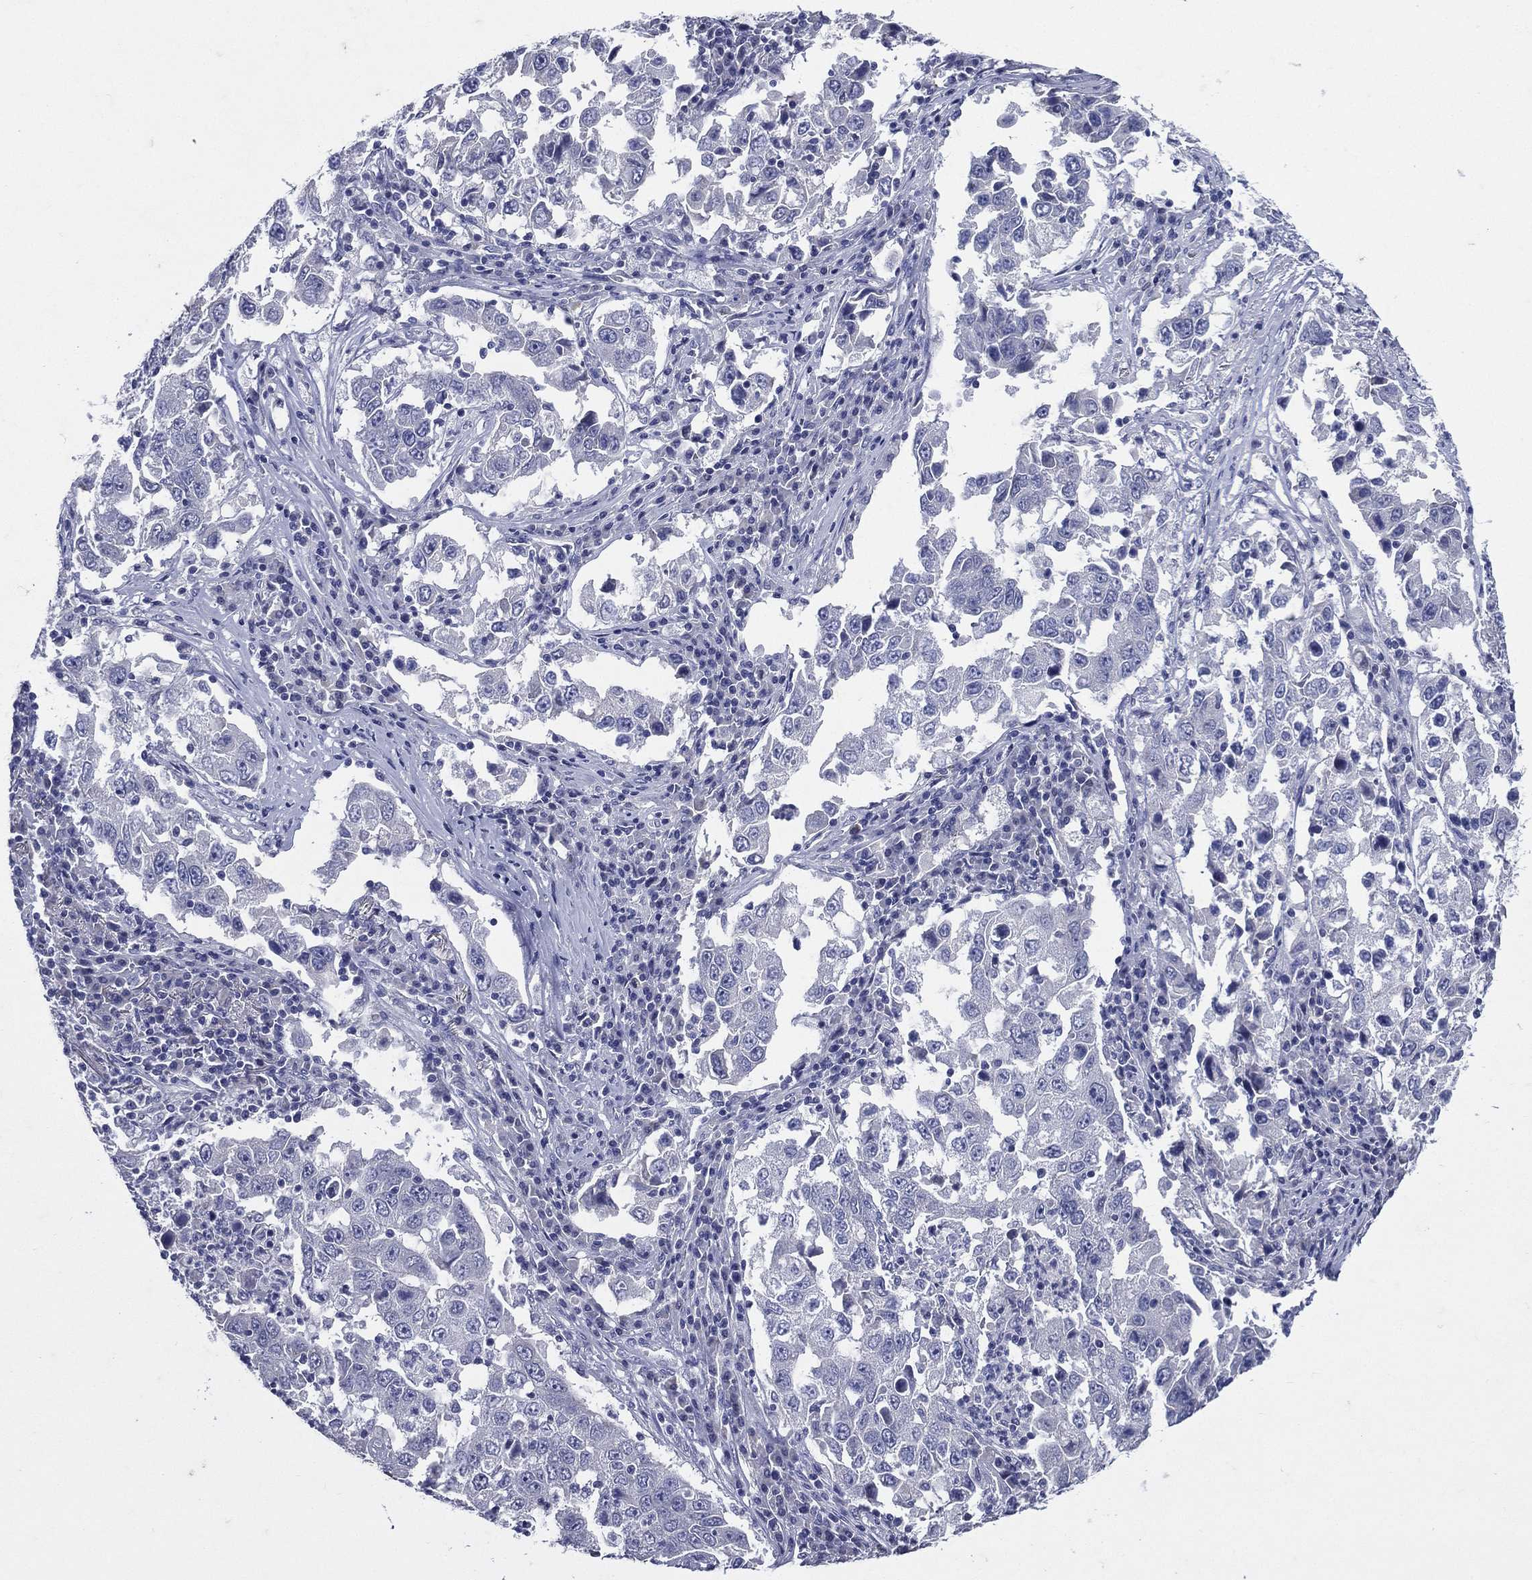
{"staining": {"intensity": "negative", "quantity": "none", "location": "none"}, "tissue": "lung cancer", "cell_type": "Tumor cells", "image_type": "cancer", "snomed": [{"axis": "morphology", "description": "Adenocarcinoma, NOS"}, {"axis": "topography", "description": "Lung"}], "caption": "The histopathology image exhibits no staining of tumor cells in lung cancer (adenocarcinoma).", "gene": "TGM1", "patient": {"sex": "male", "age": 73}}